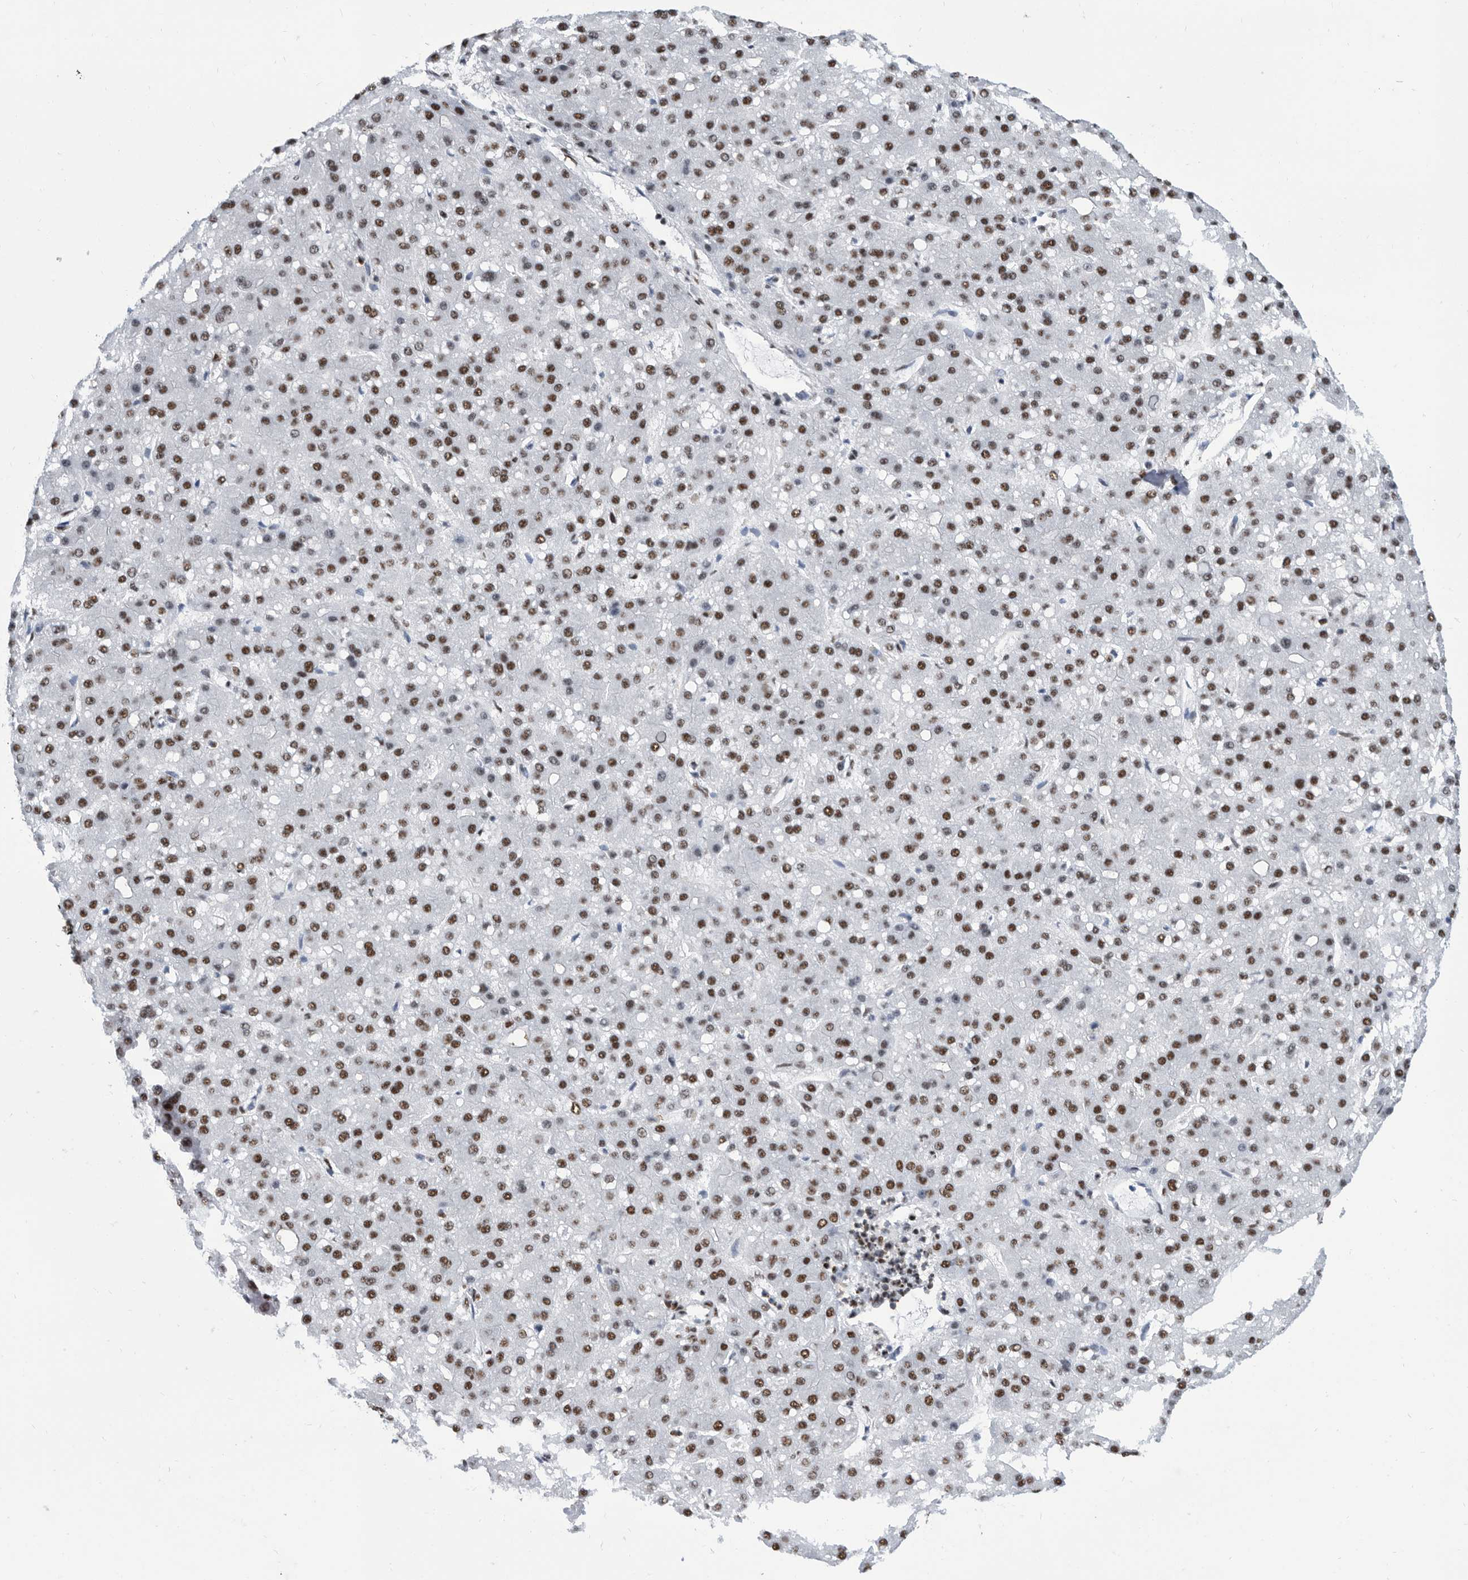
{"staining": {"intensity": "moderate", "quantity": ">75%", "location": "nuclear"}, "tissue": "liver cancer", "cell_type": "Tumor cells", "image_type": "cancer", "snomed": [{"axis": "morphology", "description": "Carcinoma, Hepatocellular, NOS"}, {"axis": "topography", "description": "Liver"}], "caption": "Immunohistochemical staining of liver cancer (hepatocellular carcinoma) displays medium levels of moderate nuclear expression in approximately >75% of tumor cells.", "gene": "SF3A1", "patient": {"sex": "male", "age": 67}}